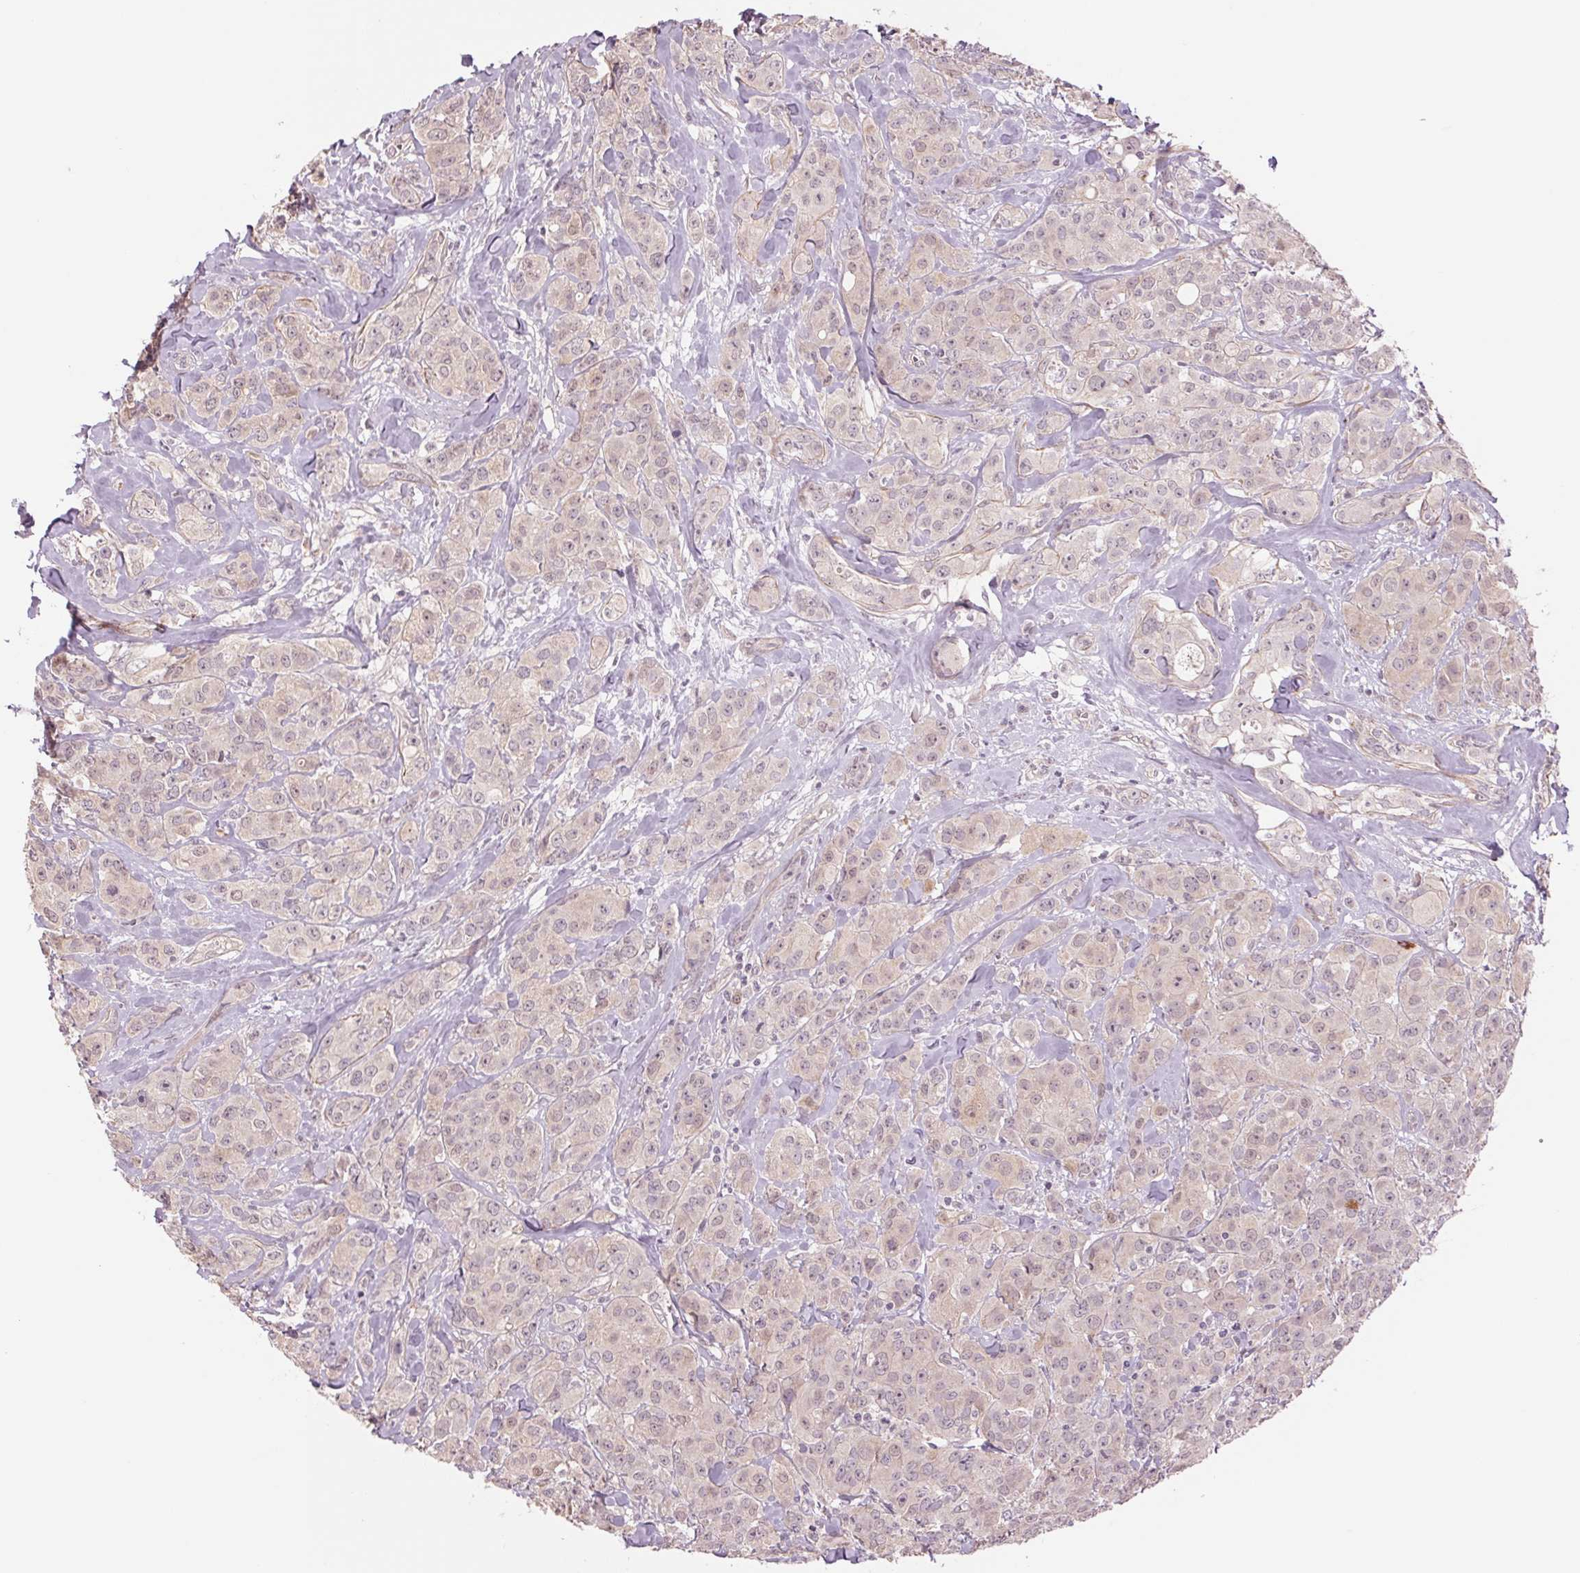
{"staining": {"intensity": "weak", "quantity": "<25%", "location": "cytoplasmic/membranous,nuclear"}, "tissue": "breast cancer", "cell_type": "Tumor cells", "image_type": "cancer", "snomed": [{"axis": "morphology", "description": "Normal tissue, NOS"}, {"axis": "morphology", "description": "Duct carcinoma"}, {"axis": "topography", "description": "Breast"}], "caption": "Protein analysis of invasive ductal carcinoma (breast) demonstrates no significant expression in tumor cells.", "gene": "PPIA", "patient": {"sex": "female", "age": 43}}